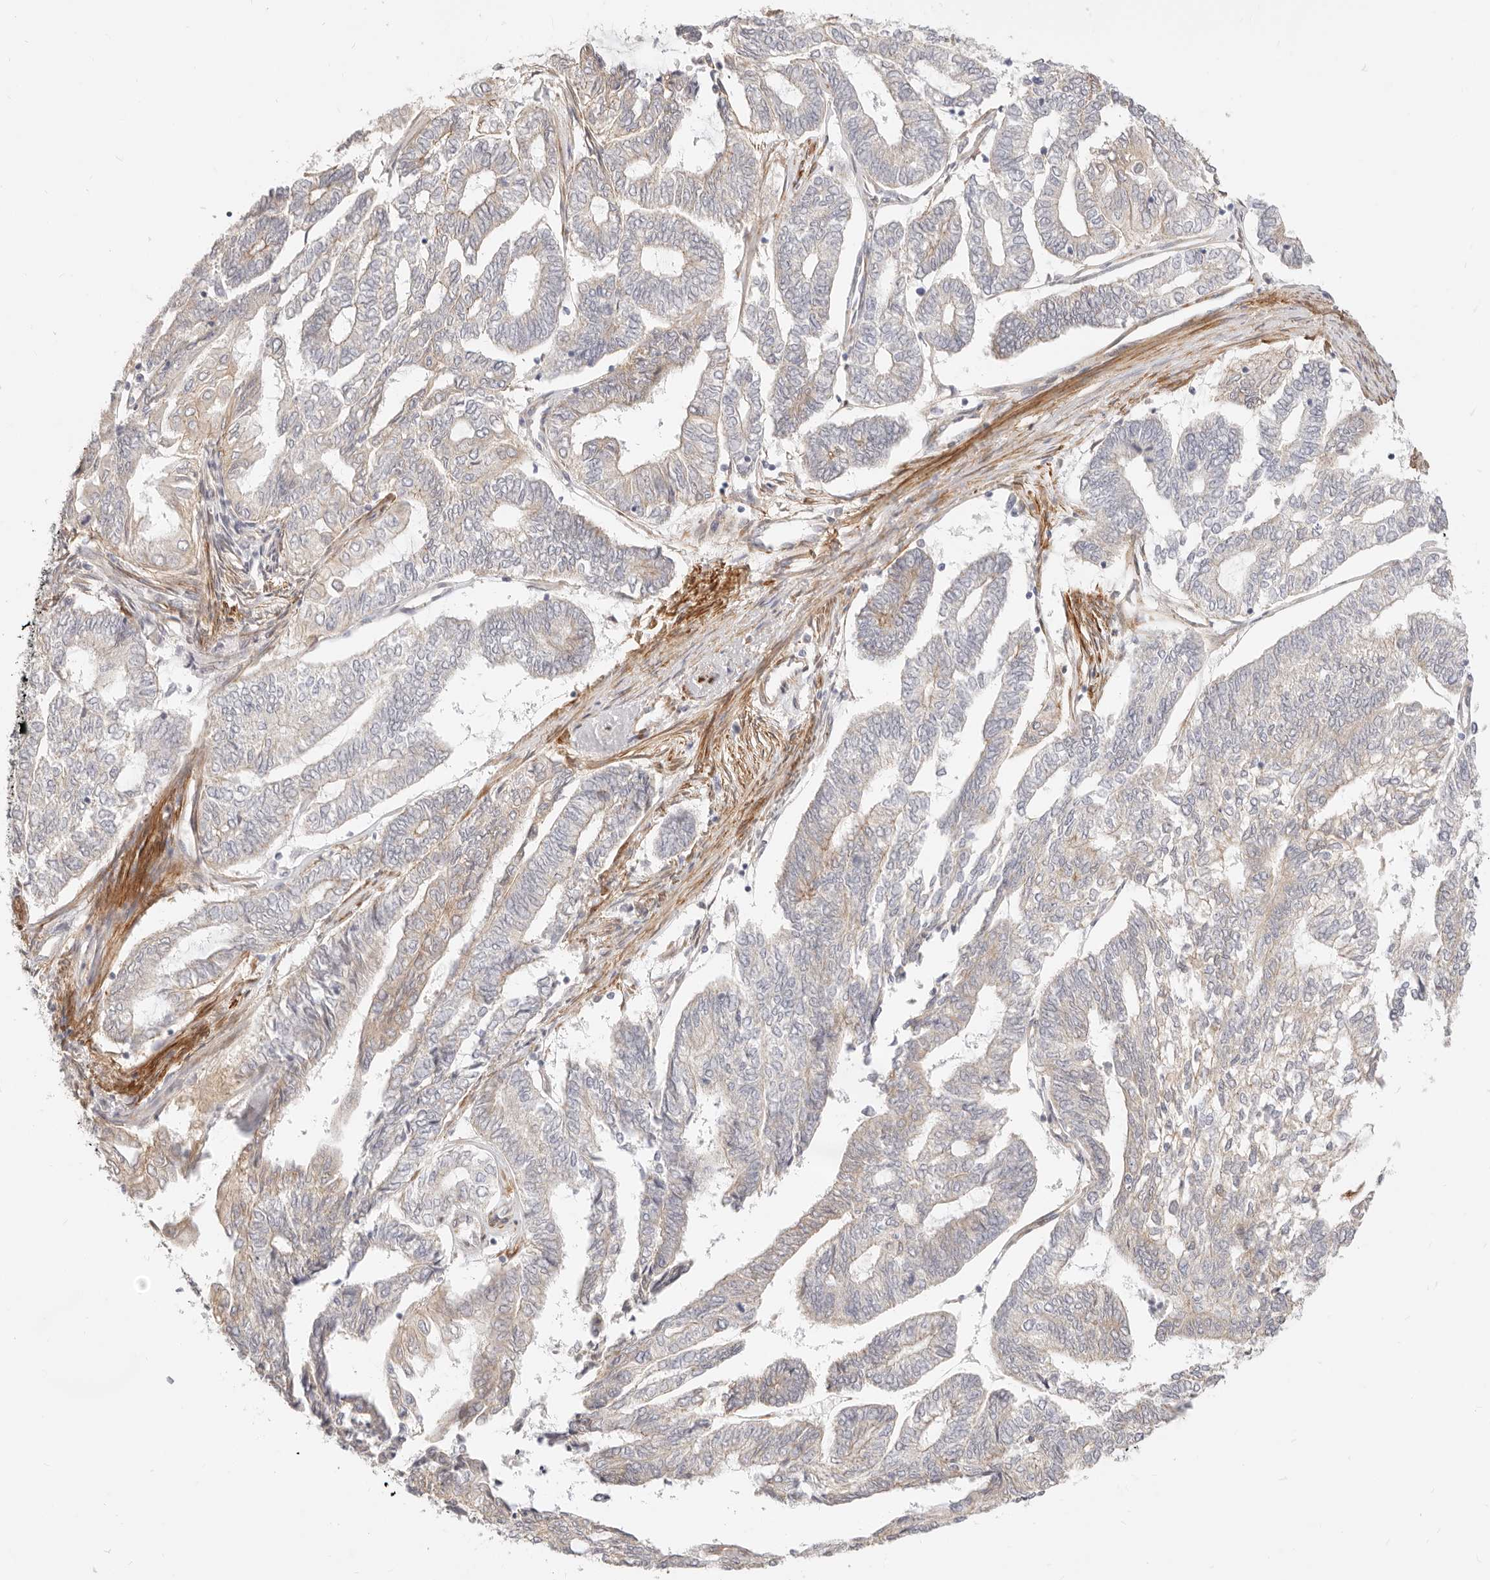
{"staining": {"intensity": "weak", "quantity": "25%-75%", "location": "cytoplasmic/membranous"}, "tissue": "endometrial cancer", "cell_type": "Tumor cells", "image_type": "cancer", "snomed": [{"axis": "morphology", "description": "Adenocarcinoma, NOS"}, {"axis": "topography", "description": "Uterus"}, {"axis": "topography", "description": "Endometrium"}], "caption": "Immunohistochemical staining of endometrial cancer shows low levels of weak cytoplasmic/membranous expression in approximately 25%-75% of tumor cells.", "gene": "UBXN10", "patient": {"sex": "female", "age": 70}}